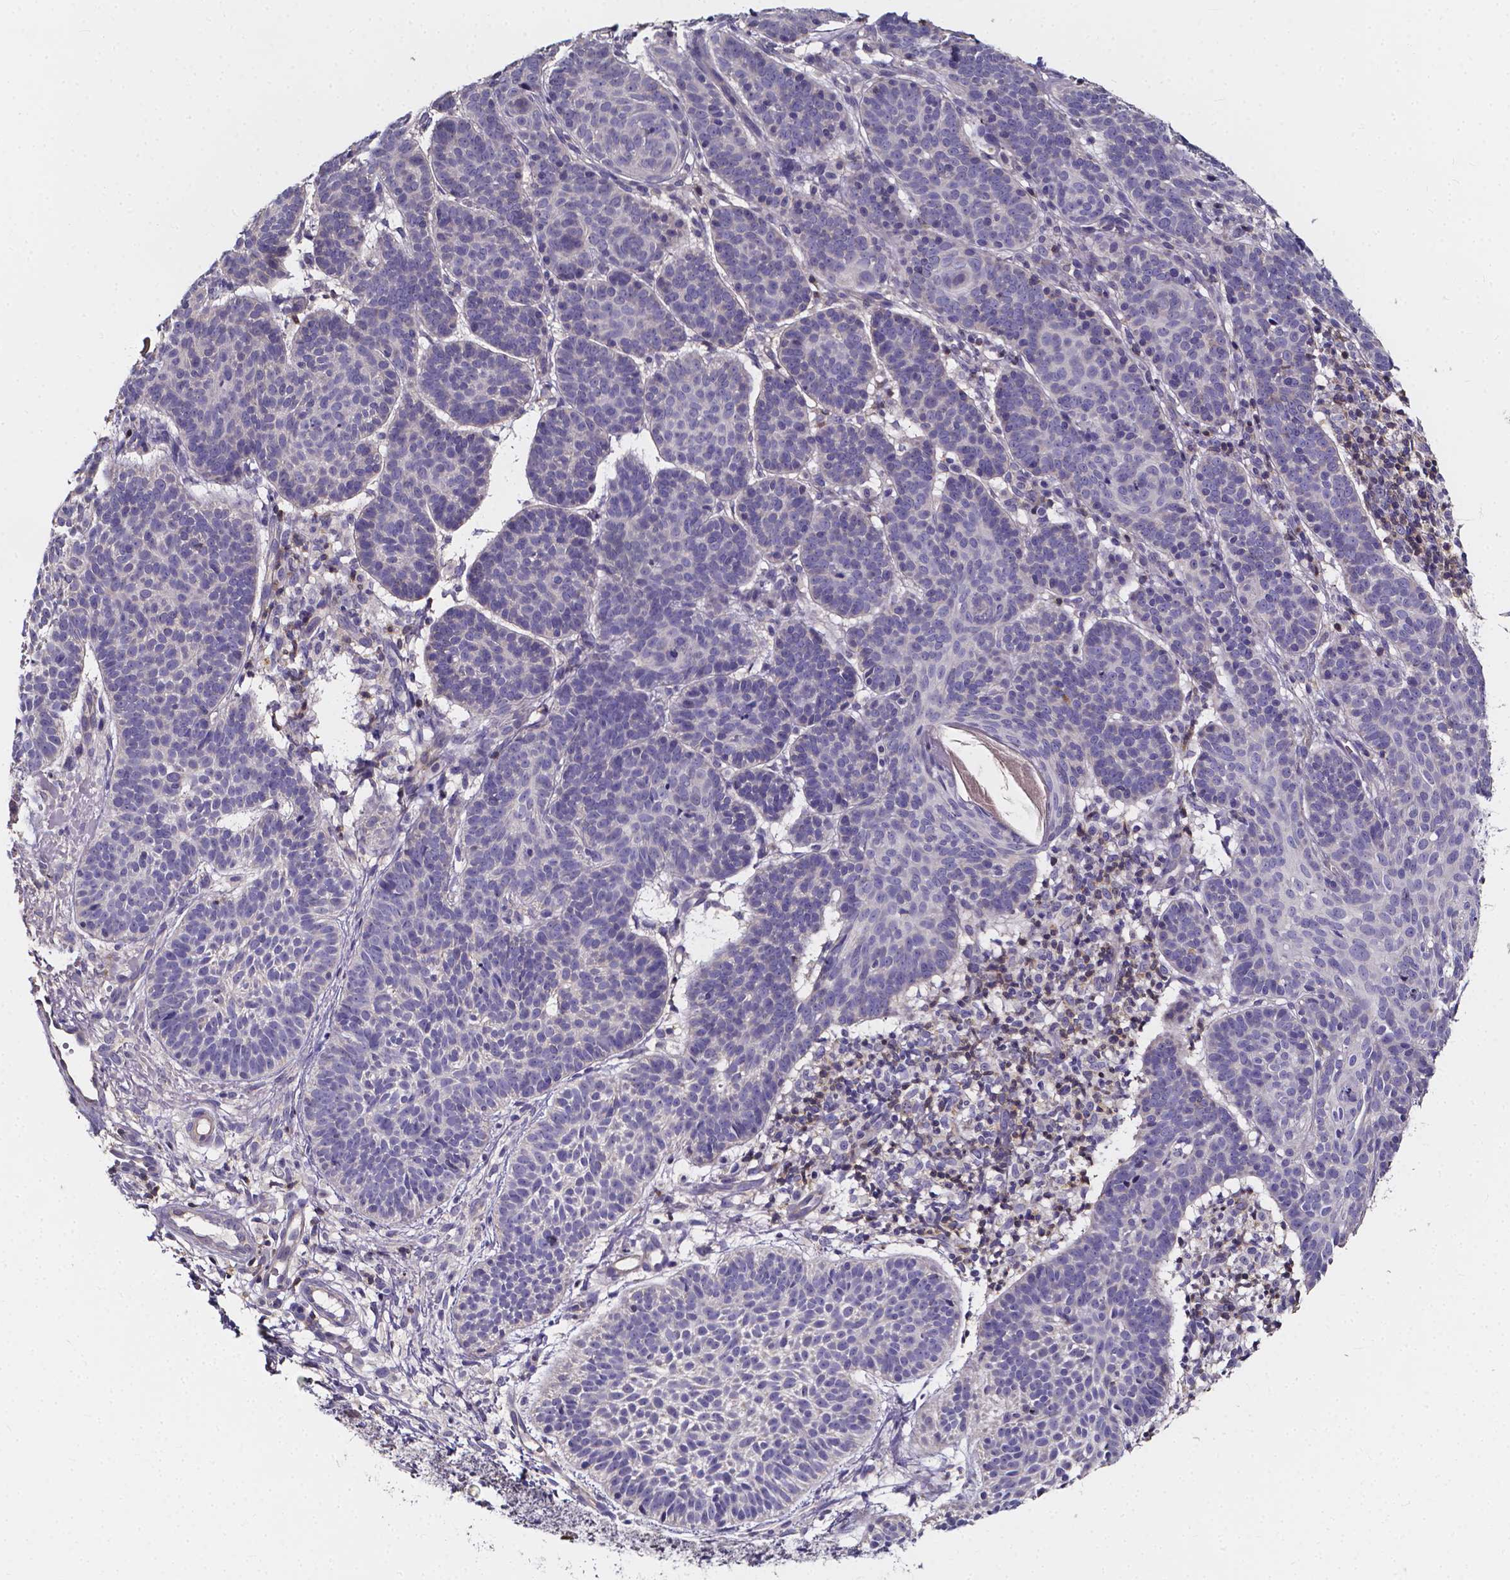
{"staining": {"intensity": "negative", "quantity": "none", "location": "none"}, "tissue": "skin cancer", "cell_type": "Tumor cells", "image_type": "cancer", "snomed": [{"axis": "morphology", "description": "Basal cell carcinoma"}, {"axis": "topography", "description": "Skin"}], "caption": "This is a histopathology image of immunohistochemistry staining of skin cancer (basal cell carcinoma), which shows no positivity in tumor cells.", "gene": "THEMIS", "patient": {"sex": "male", "age": 72}}